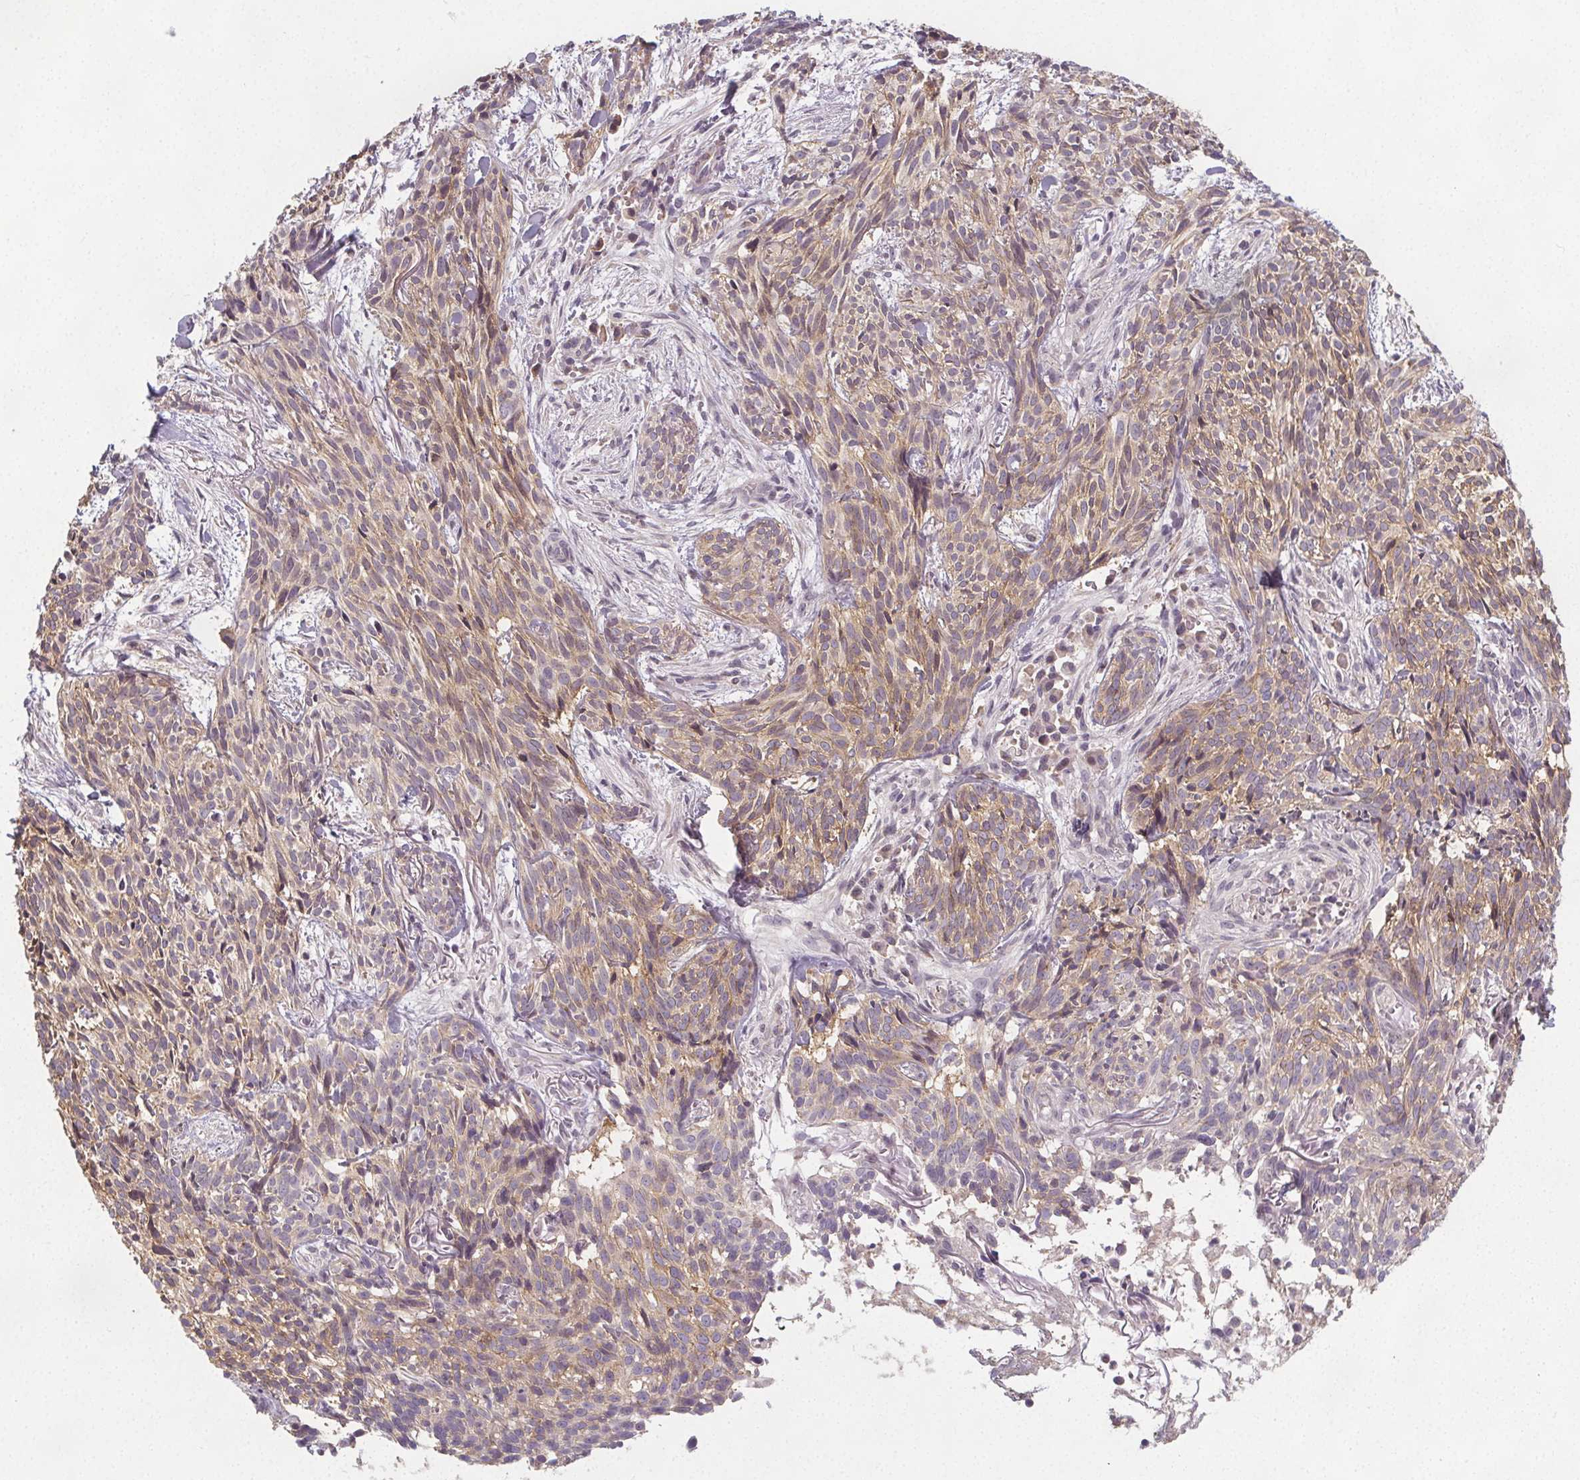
{"staining": {"intensity": "weak", "quantity": "25%-75%", "location": "cytoplasmic/membranous"}, "tissue": "skin cancer", "cell_type": "Tumor cells", "image_type": "cancer", "snomed": [{"axis": "morphology", "description": "Basal cell carcinoma"}, {"axis": "topography", "description": "Skin"}], "caption": "Tumor cells display weak cytoplasmic/membranous staining in approximately 25%-75% of cells in basal cell carcinoma (skin).", "gene": "SLC26A2", "patient": {"sex": "male", "age": 71}}